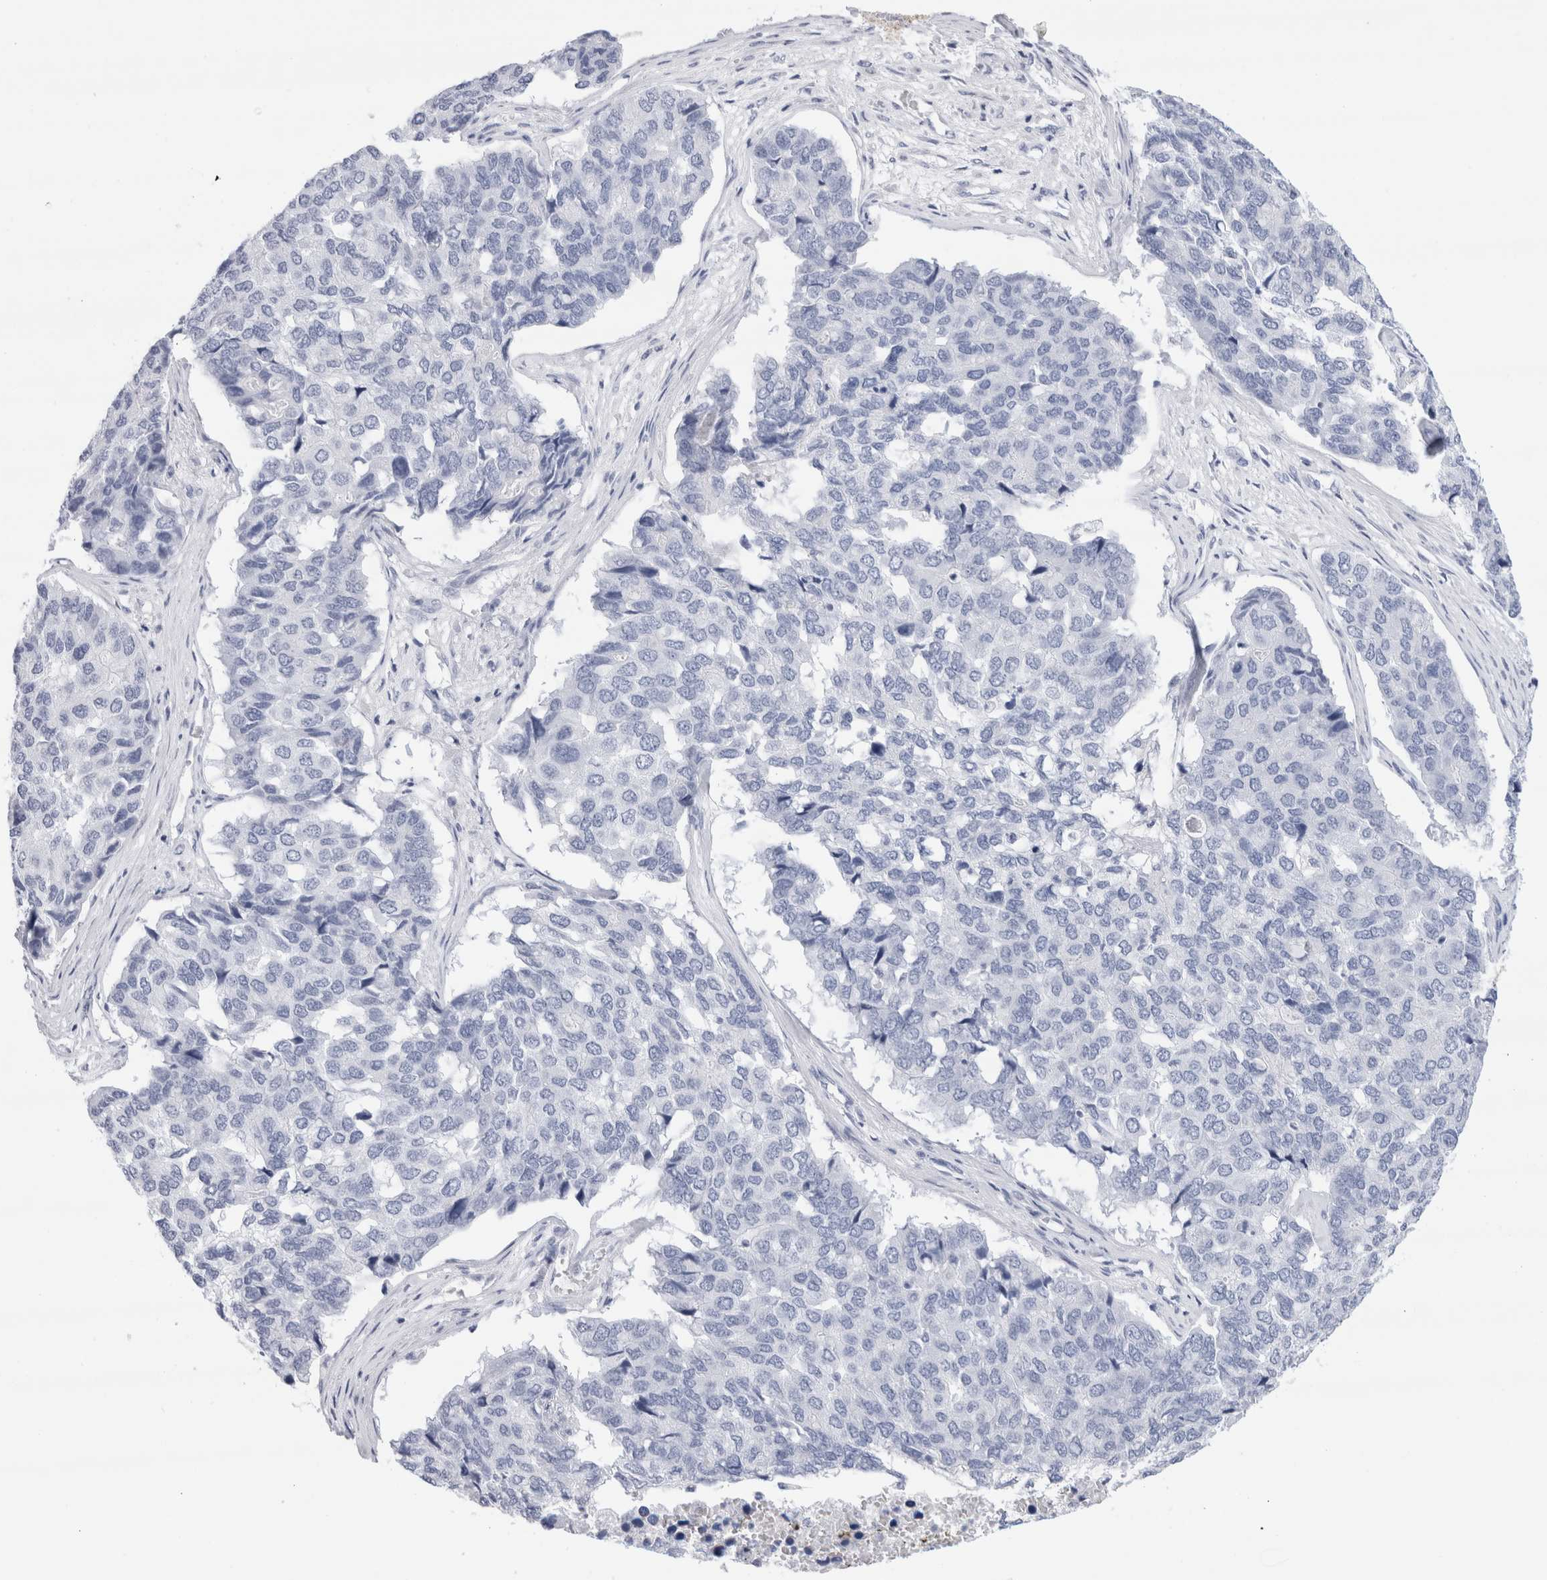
{"staining": {"intensity": "negative", "quantity": "none", "location": "none"}, "tissue": "pancreatic cancer", "cell_type": "Tumor cells", "image_type": "cancer", "snomed": [{"axis": "morphology", "description": "Adenocarcinoma, NOS"}, {"axis": "topography", "description": "Pancreas"}], "caption": "High power microscopy micrograph of an immunohistochemistry (IHC) photomicrograph of pancreatic cancer, revealing no significant staining in tumor cells.", "gene": "ECHDC2", "patient": {"sex": "male", "age": 50}}